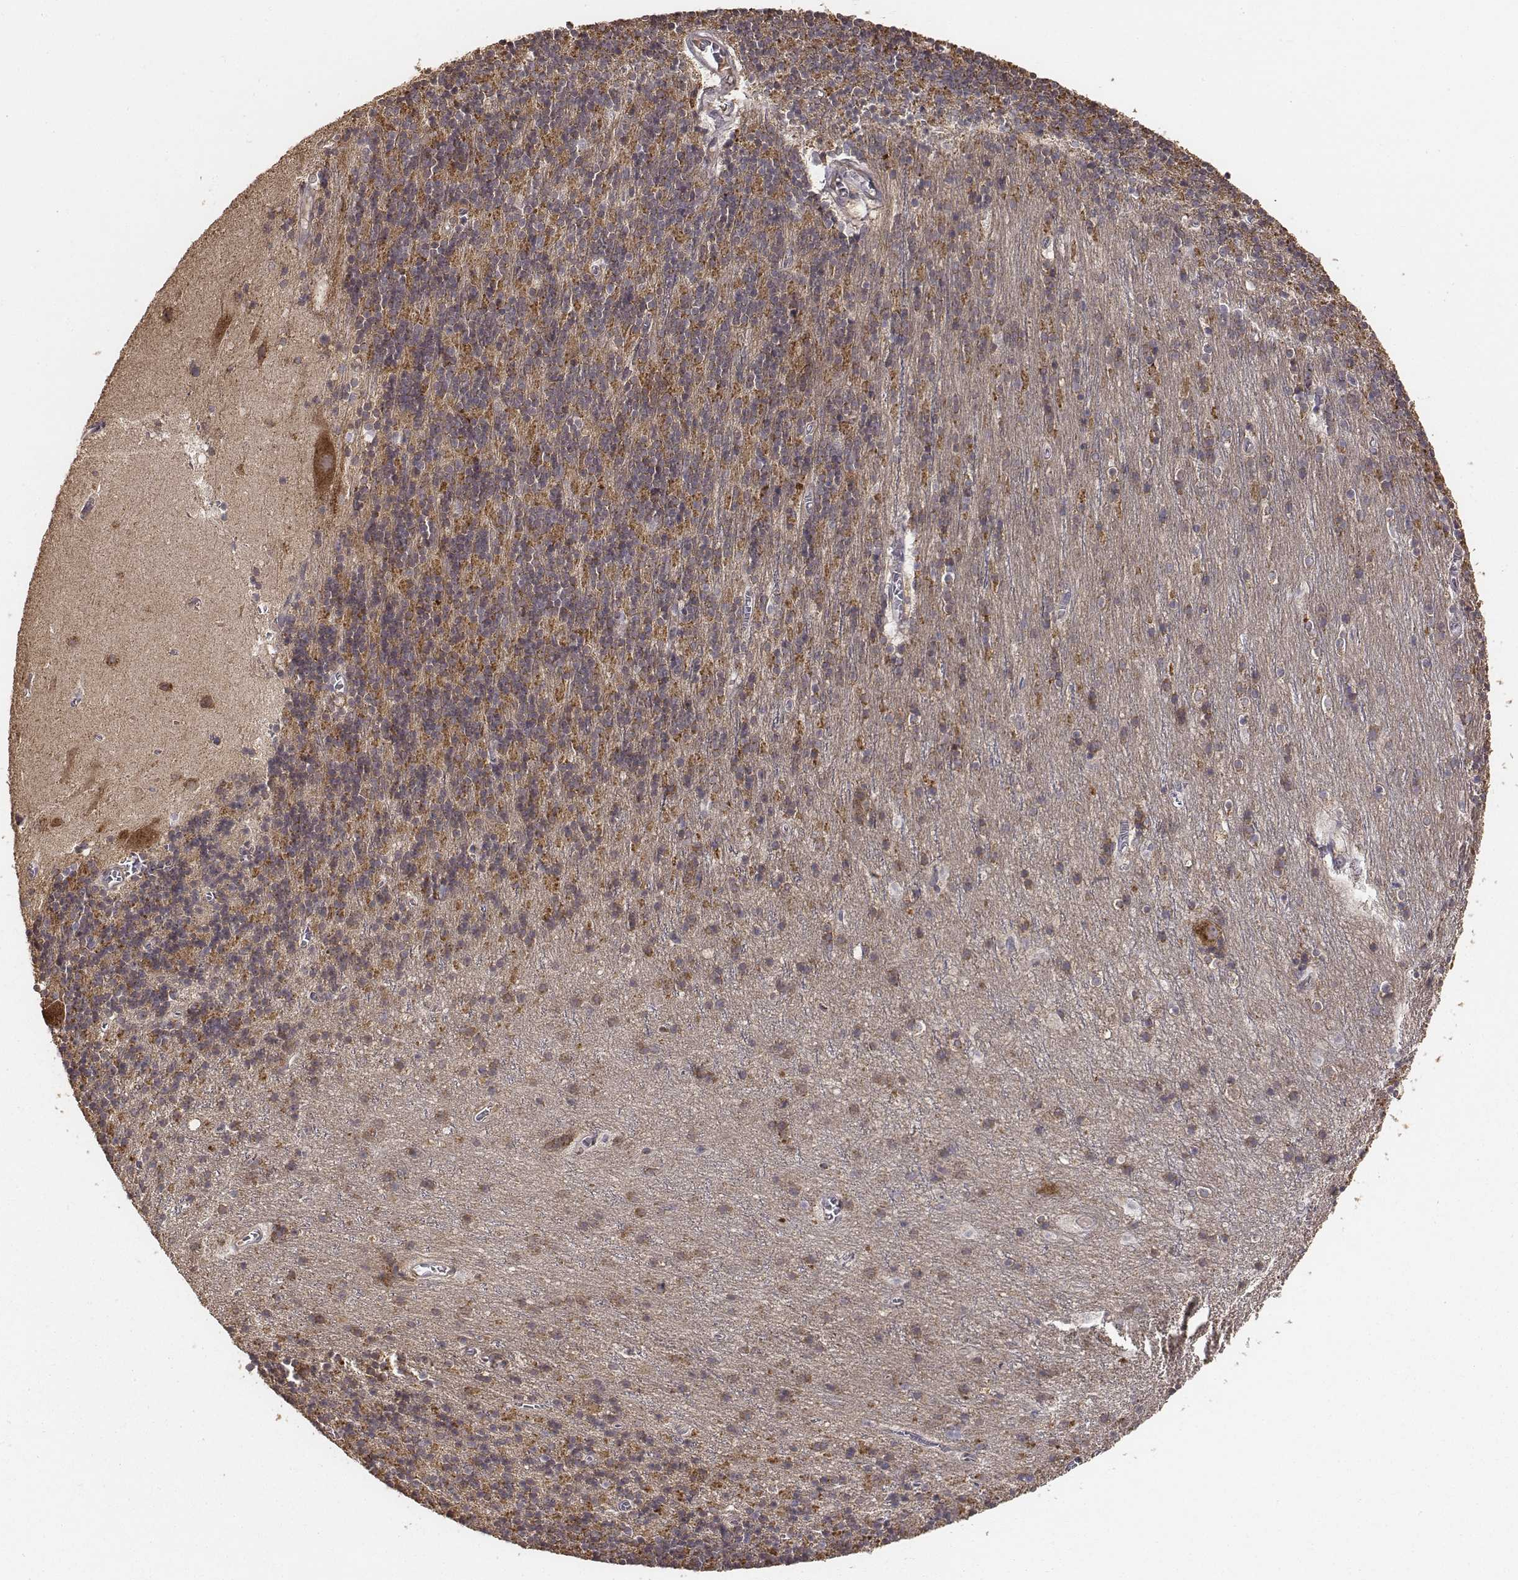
{"staining": {"intensity": "strong", "quantity": ">75%", "location": "cytoplasmic/membranous"}, "tissue": "cerebellum", "cell_type": "Cells in granular layer", "image_type": "normal", "snomed": [{"axis": "morphology", "description": "Normal tissue, NOS"}, {"axis": "topography", "description": "Cerebellum"}], "caption": "Cells in granular layer reveal high levels of strong cytoplasmic/membranous expression in about >75% of cells in benign cerebellum. (Brightfield microscopy of DAB IHC at high magnification).", "gene": "AP1B1", "patient": {"sex": "male", "age": 70}}